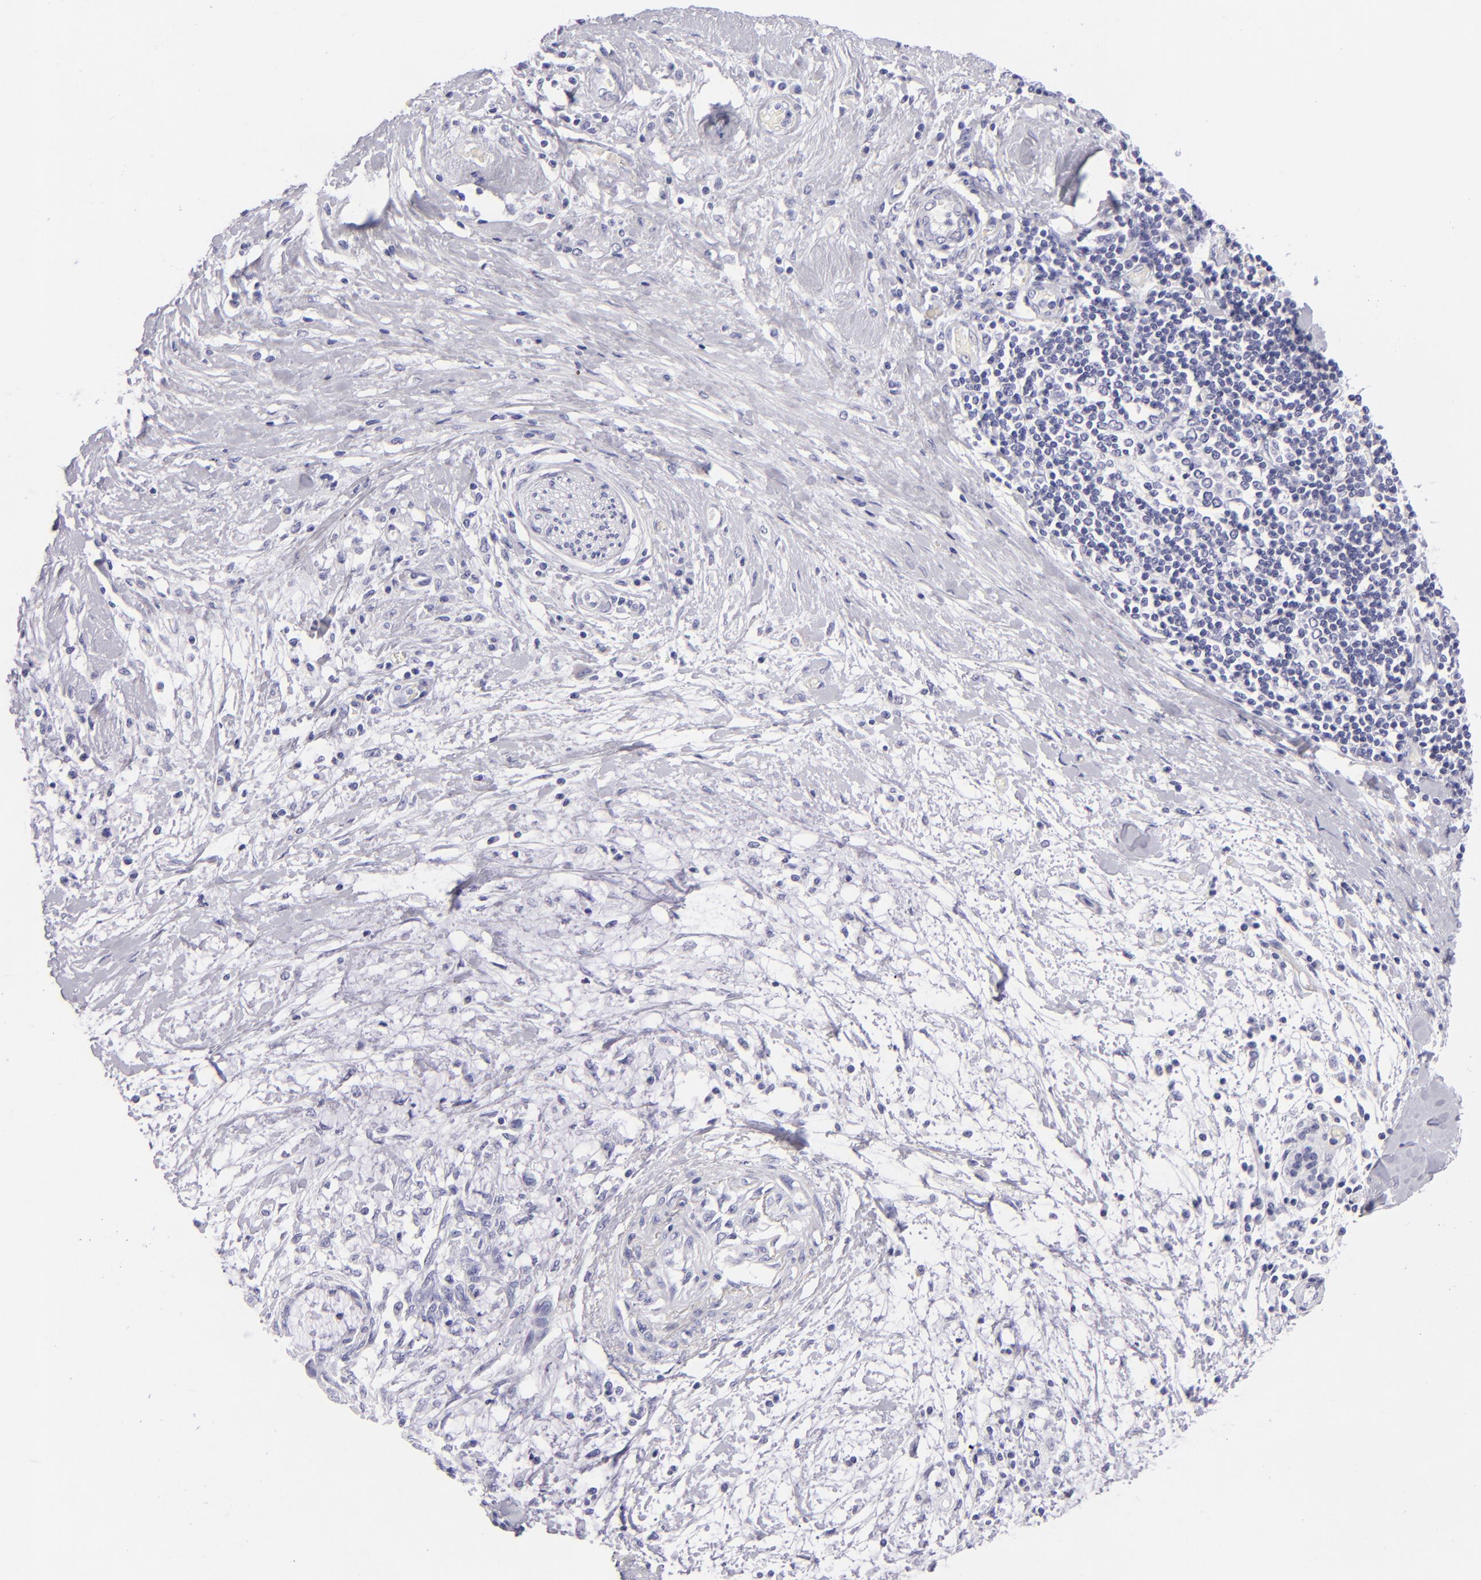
{"staining": {"intensity": "negative", "quantity": "none", "location": "none"}, "tissue": "pancreatic cancer", "cell_type": "Tumor cells", "image_type": "cancer", "snomed": [{"axis": "morphology", "description": "Adenocarcinoma, NOS"}, {"axis": "topography", "description": "Pancreas"}], "caption": "The histopathology image demonstrates no staining of tumor cells in pancreatic cancer.", "gene": "PVALB", "patient": {"sex": "female", "age": 64}}